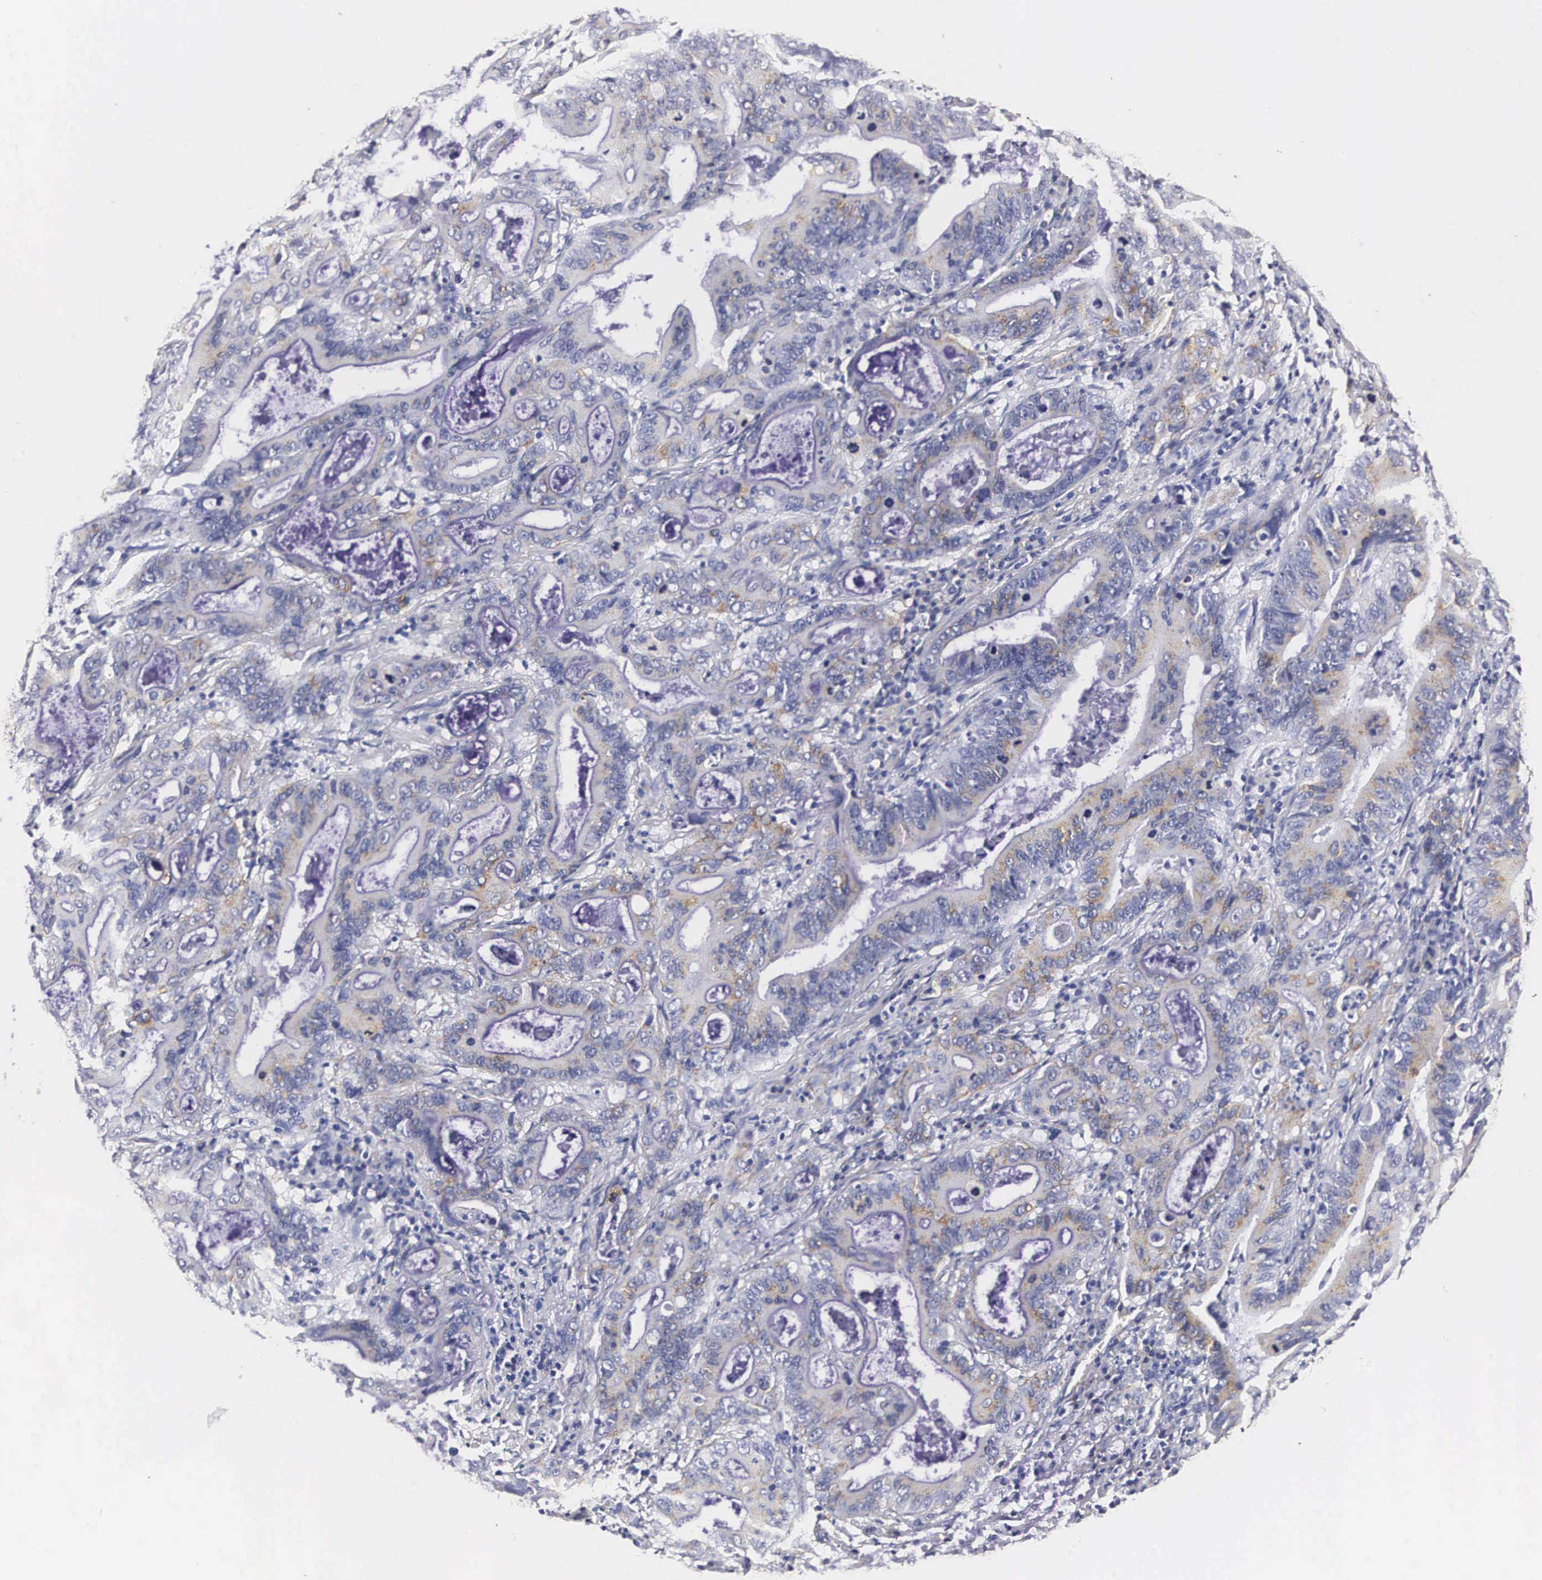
{"staining": {"intensity": "weak", "quantity": "25%-75%", "location": "cytoplasmic/membranous"}, "tissue": "stomach cancer", "cell_type": "Tumor cells", "image_type": "cancer", "snomed": [{"axis": "morphology", "description": "Adenocarcinoma, NOS"}, {"axis": "topography", "description": "Stomach, upper"}], "caption": "Protein expression by immunohistochemistry (IHC) displays weak cytoplasmic/membranous staining in approximately 25%-75% of tumor cells in stomach cancer (adenocarcinoma). The staining was performed using DAB (3,3'-diaminobenzidine), with brown indicating positive protein expression. Nuclei are stained blue with hematoxylin.", "gene": "CKAP4", "patient": {"sex": "male", "age": 63}}